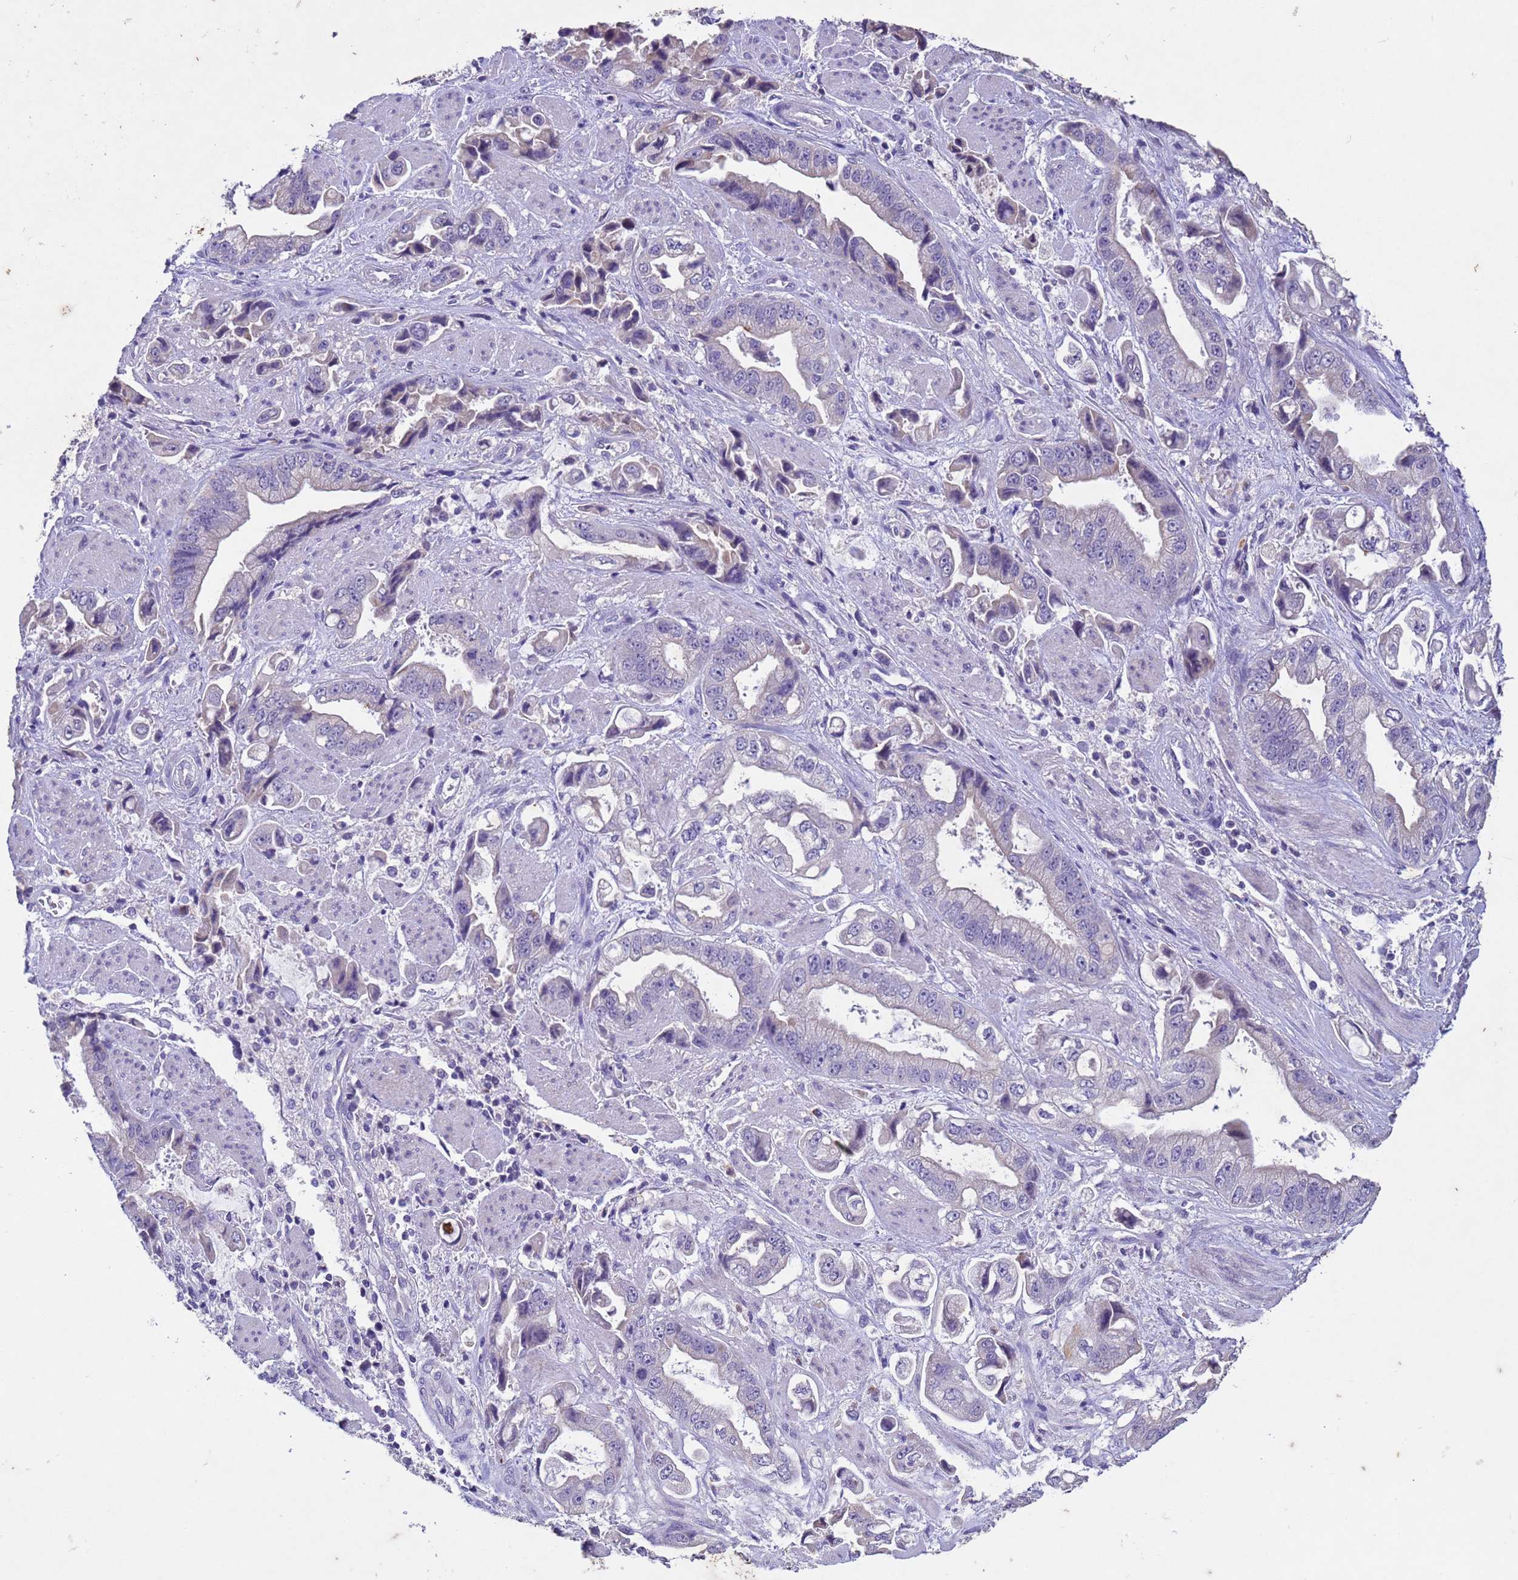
{"staining": {"intensity": "negative", "quantity": "none", "location": "none"}, "tissue": "stomach cancer", "cell_type": "Tumor cells", "image_type": "cancer", "snomed": [{"axis": "morphology", "description": "Adenocarcinoma, NOS"}, {"axis": "topography", "description": "Stomach"}], "caption": "A histopathology image of human stomach cancer is negative for staining in tumor cells.", "gene": "NLRP11", "patient": {"sex": "male", "age": 62}}